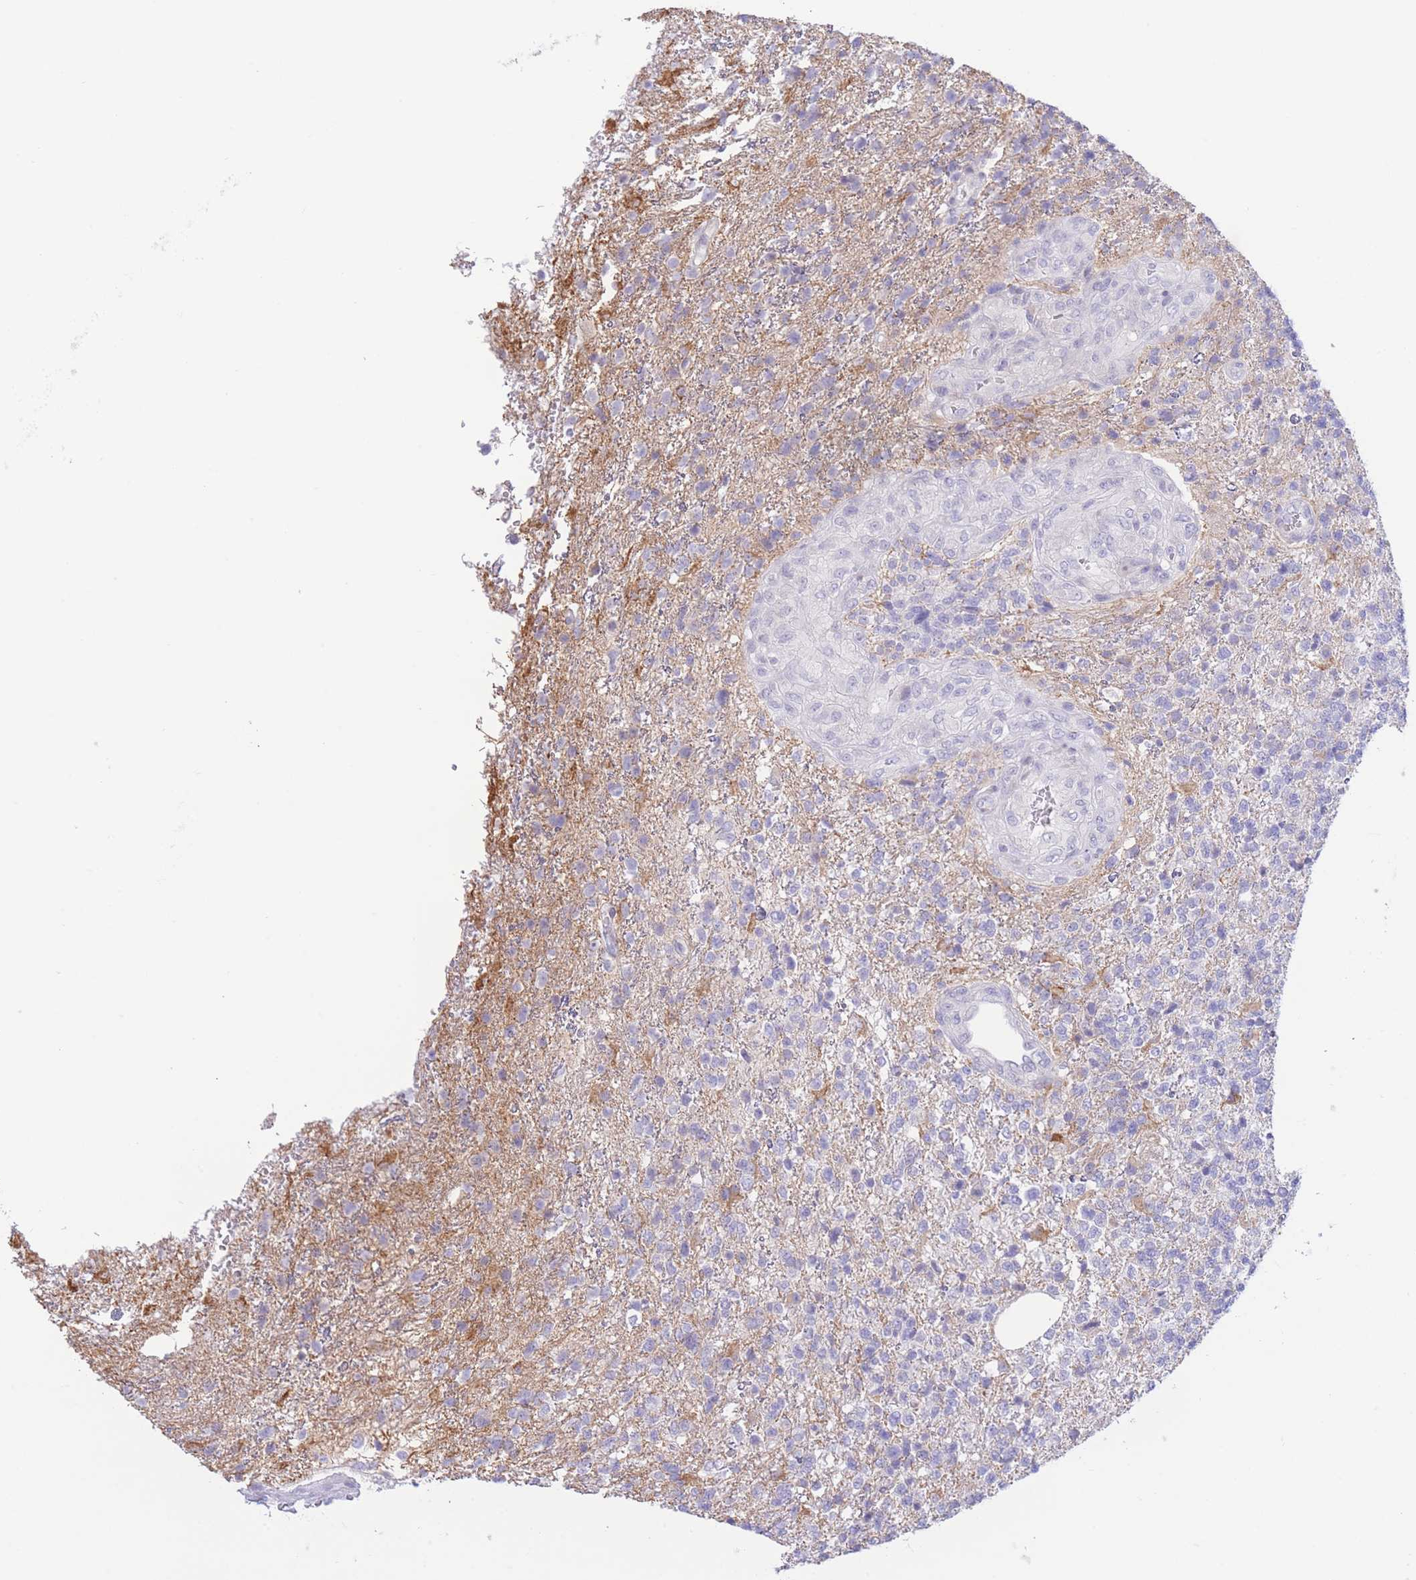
{"staining": {"intensity": "negative", "quantity": "none", "location": "none"}, "tissue": "glioma", "cell_type": "Tumor cells", "image_type": "cancer", "snomed": [{"axis": "morphology", "description": "Glioma, malignant, High grade"}, {"axis": "topography", "description": "Brain"}], "caption": "Immunohistochemistry (IHC) of human glioma exhibits no expression in tumor cells.", "gene": "RPL39L", "patient": {"sex": "male", "age": 56}}